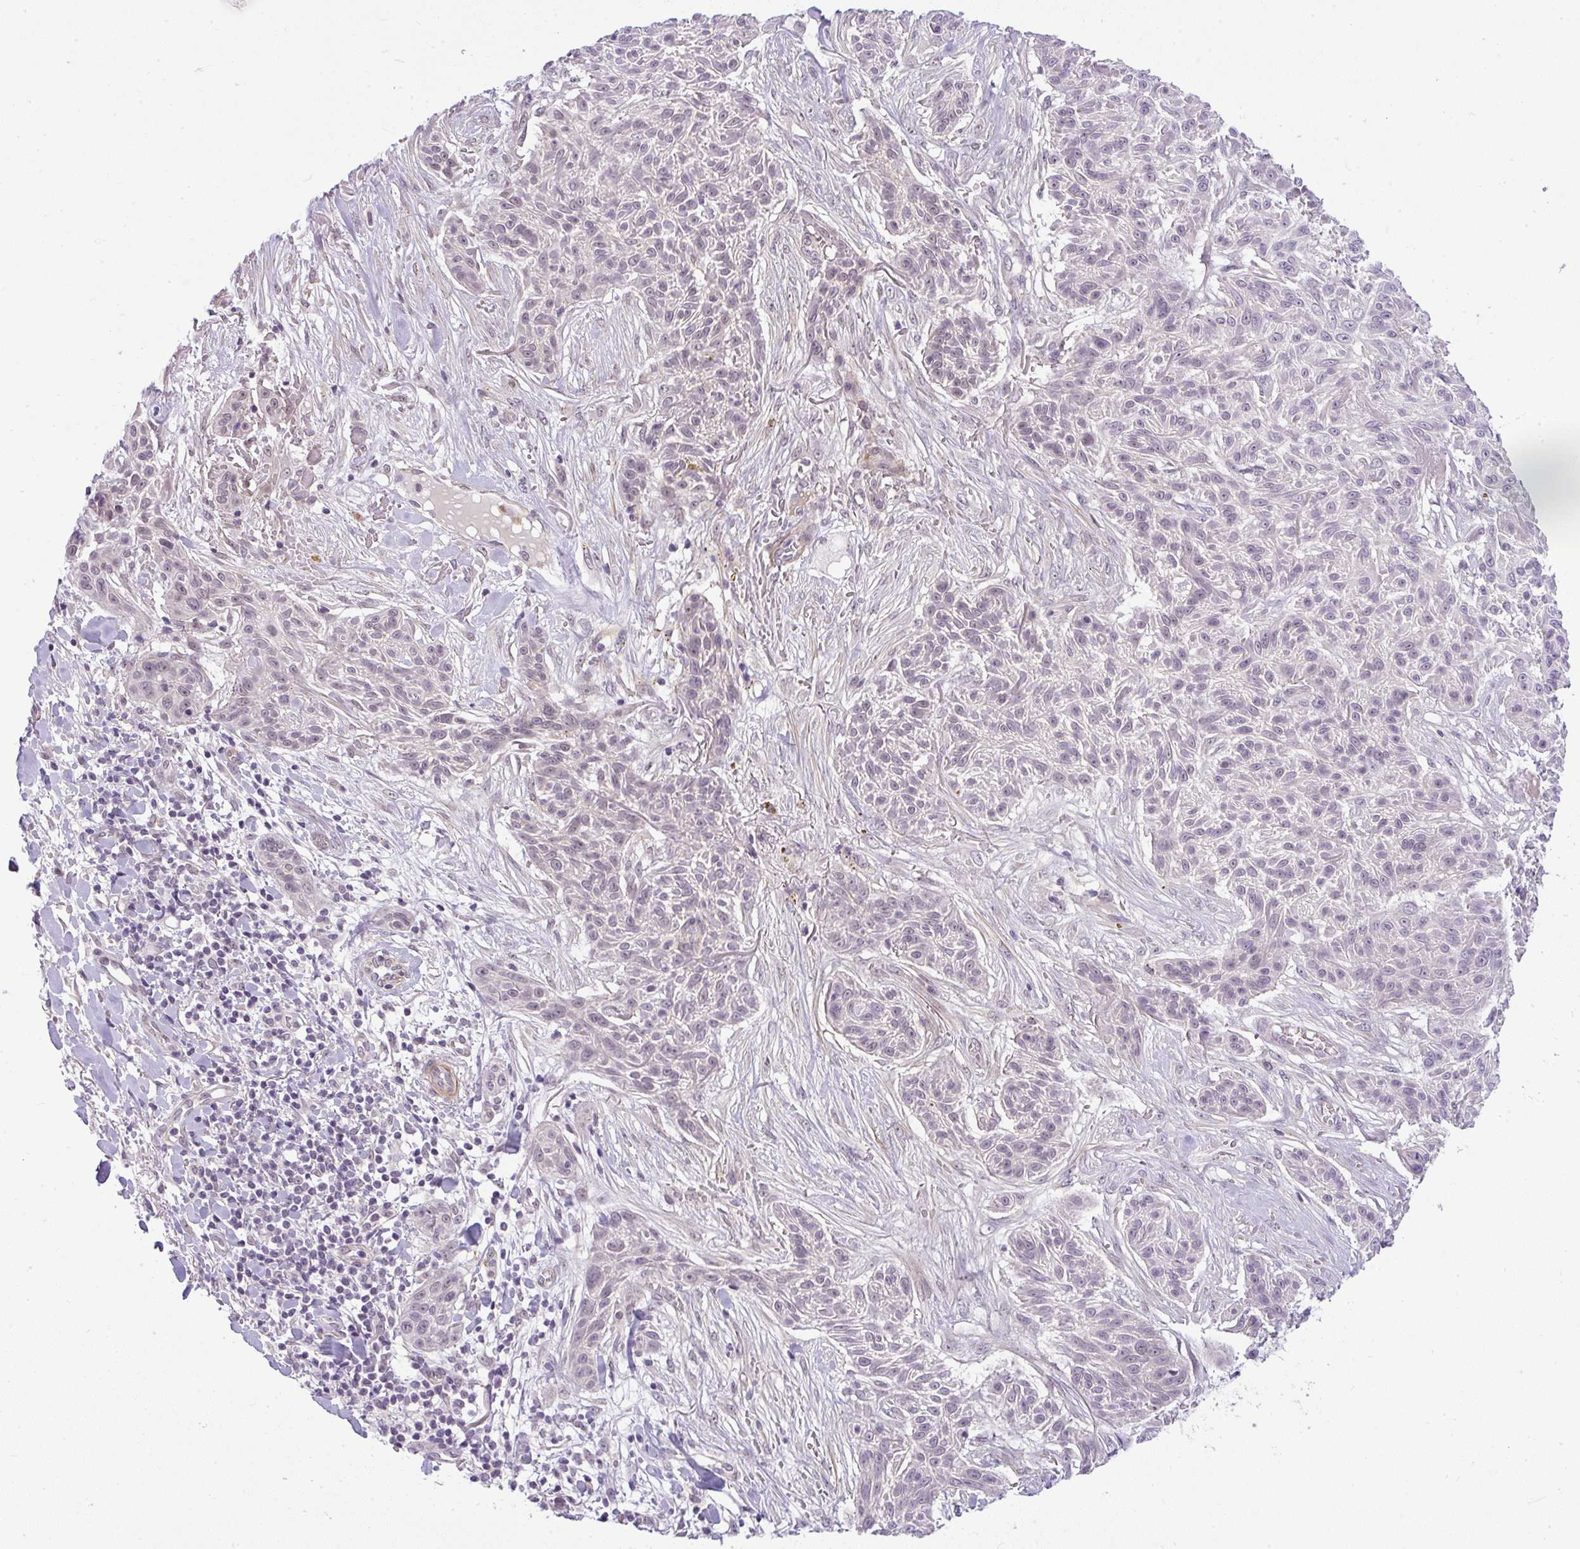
{"staining": {"intensity": "negative", "quantity": "none", "location": "none"}, "tissue": "skin cancer", "cell_type": "Tumor cells", "image_type": "cancer", "snomed": [{"axis": "morphology", "description": "Squamous cell carcinoma, NOS"}, {"axis": "topography", "description": "Skin"}], "caption": "High magnification brightfield microscopy of skin cancer (squamous cell carcinoma) stained with DAB (3,3'-diaminobenzidine) (brown) and counterstained with hematoxylin (blue): tumor cells show no significant expression.", "gene": "DZIP1", "patient": {"sex": "male", "age": 86}}